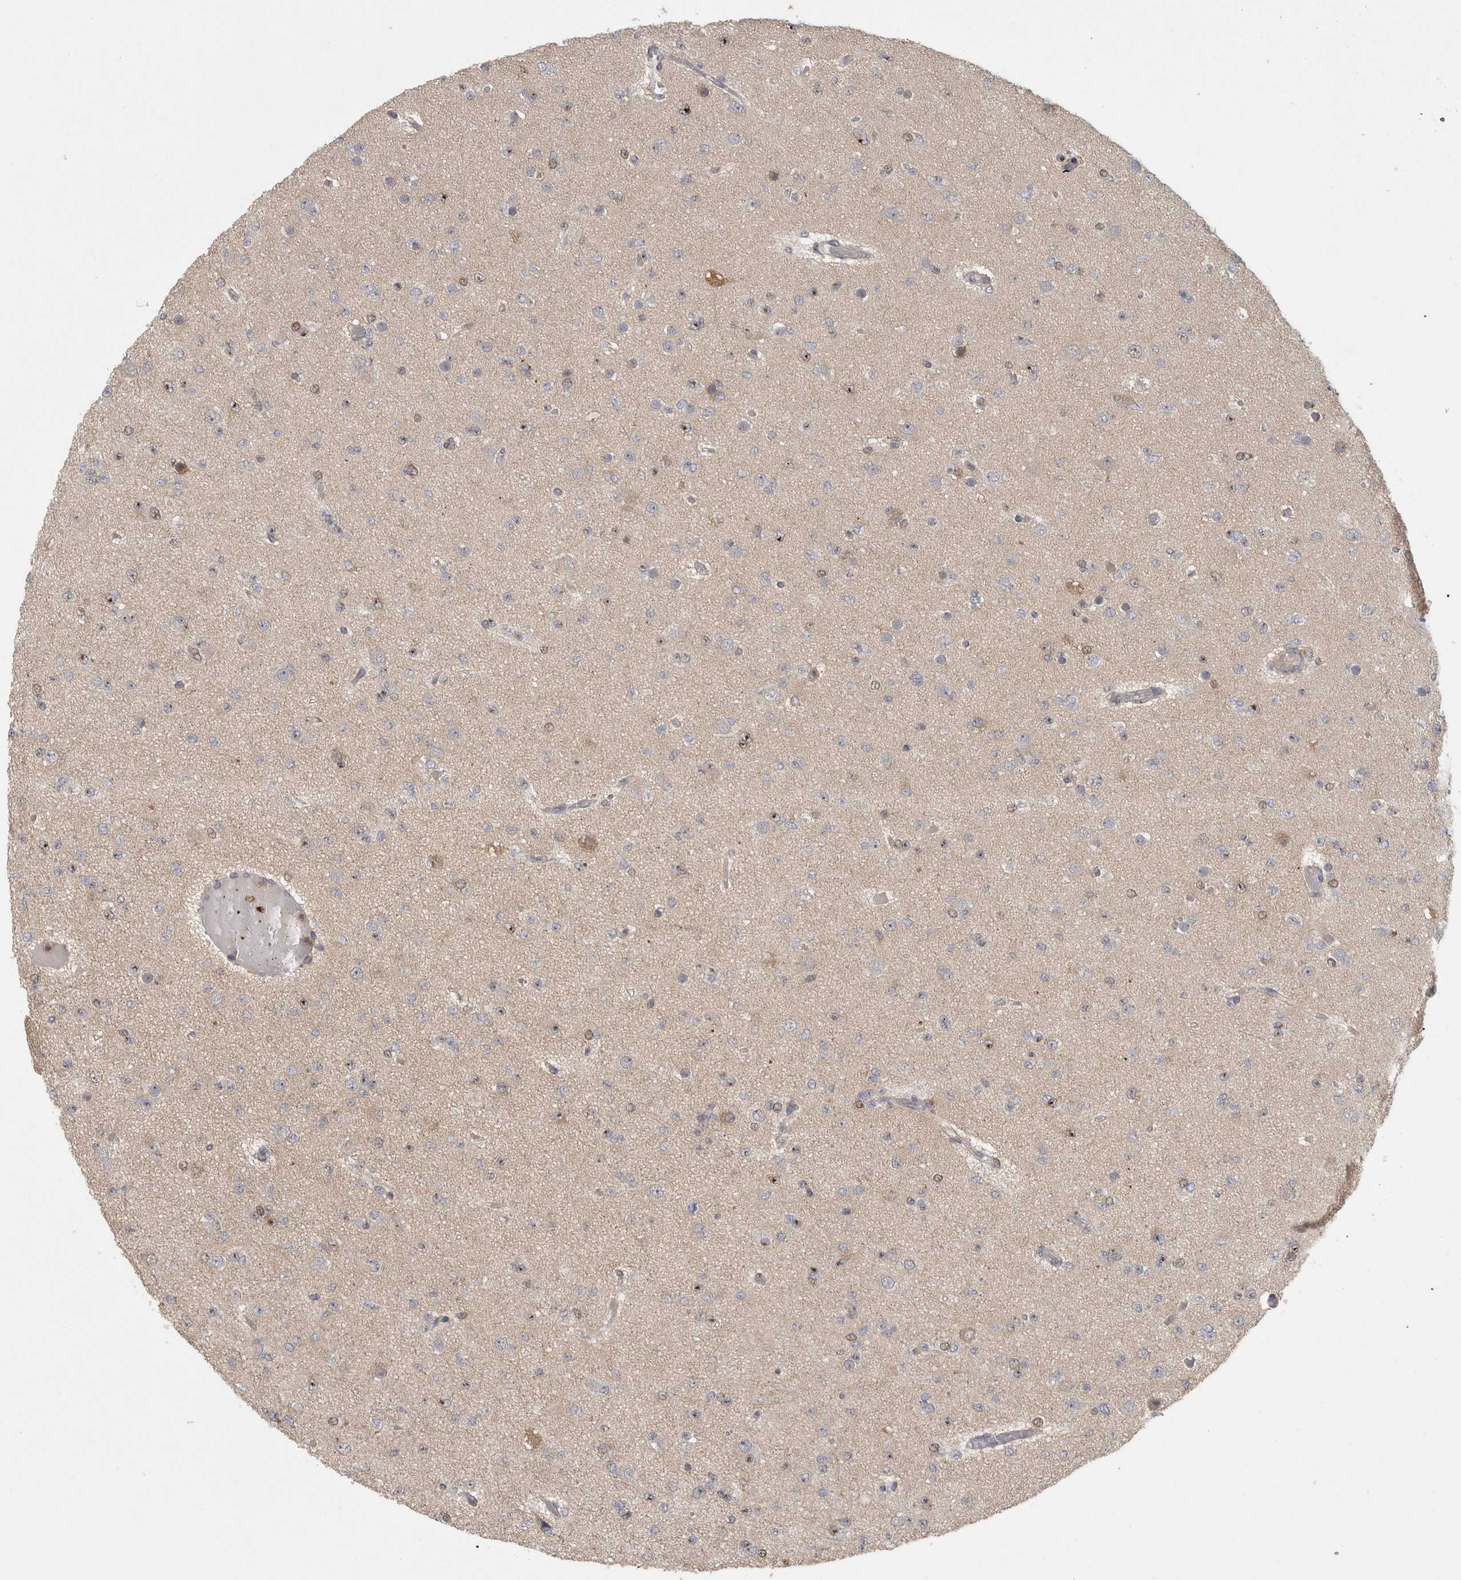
{"staining": {"intensity": "moderate", "quantity": "<25%", "location": "nuclear"}, "tissue": "glioma", "cell_type": "Tumor cells", "image_type": "cancer", "snomed": [{"axis": "morphology", "description": "Glioma, malignant, Low grade"}, {"axis": "topography", "description": "Brain"}], "caption": "A high-resolution image shows immunohistochemistry (IHC) staining of malignant low-grade glioma, which exhibits moderate nuclear positivity in about <25% of tumor cells.", "gene": "PIGP", "patient": {"sex": "female", "age": 22}}